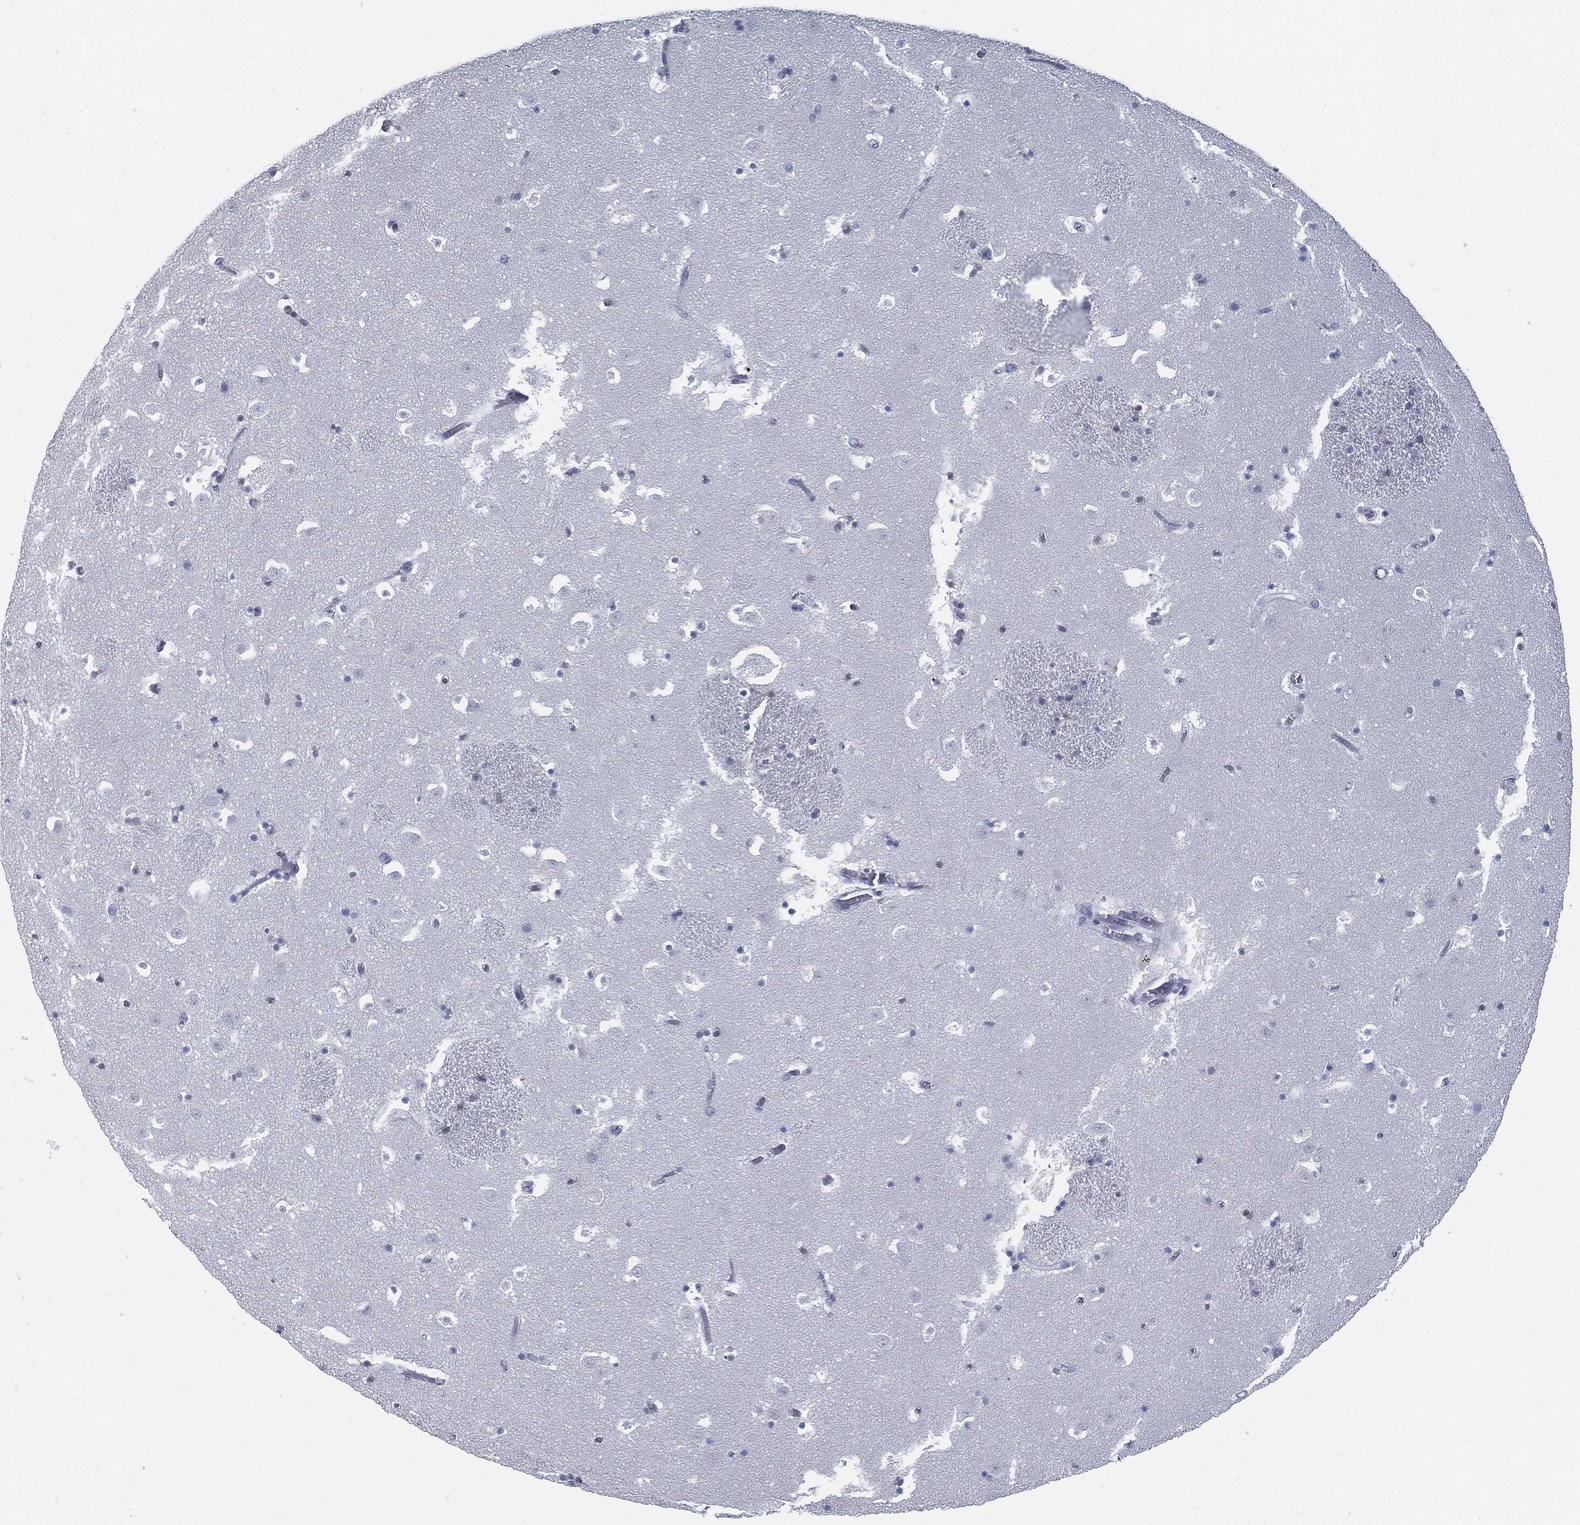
{"staining": {"intensity": "negative", "quantity": "none", "location": "none"}, "tissue": "caudate", "cell_type": "Glial cells", "image_type": "normal", "snomed": [{"axis": "morphology", "description": "Normal tissue, NOS"}, {"axis": "topography", "description": "Lateral ventricle wall"}], "caption": "IHC micrograph of normal caudate stained for a protein (brown), which displays no staining in glial cells. (DAB (3,3'-diaminobenzidine) immunohistochemistry (IHC), high magnification).", "gene": "MST1", "patient": {"sex": "female", "age": 42}}